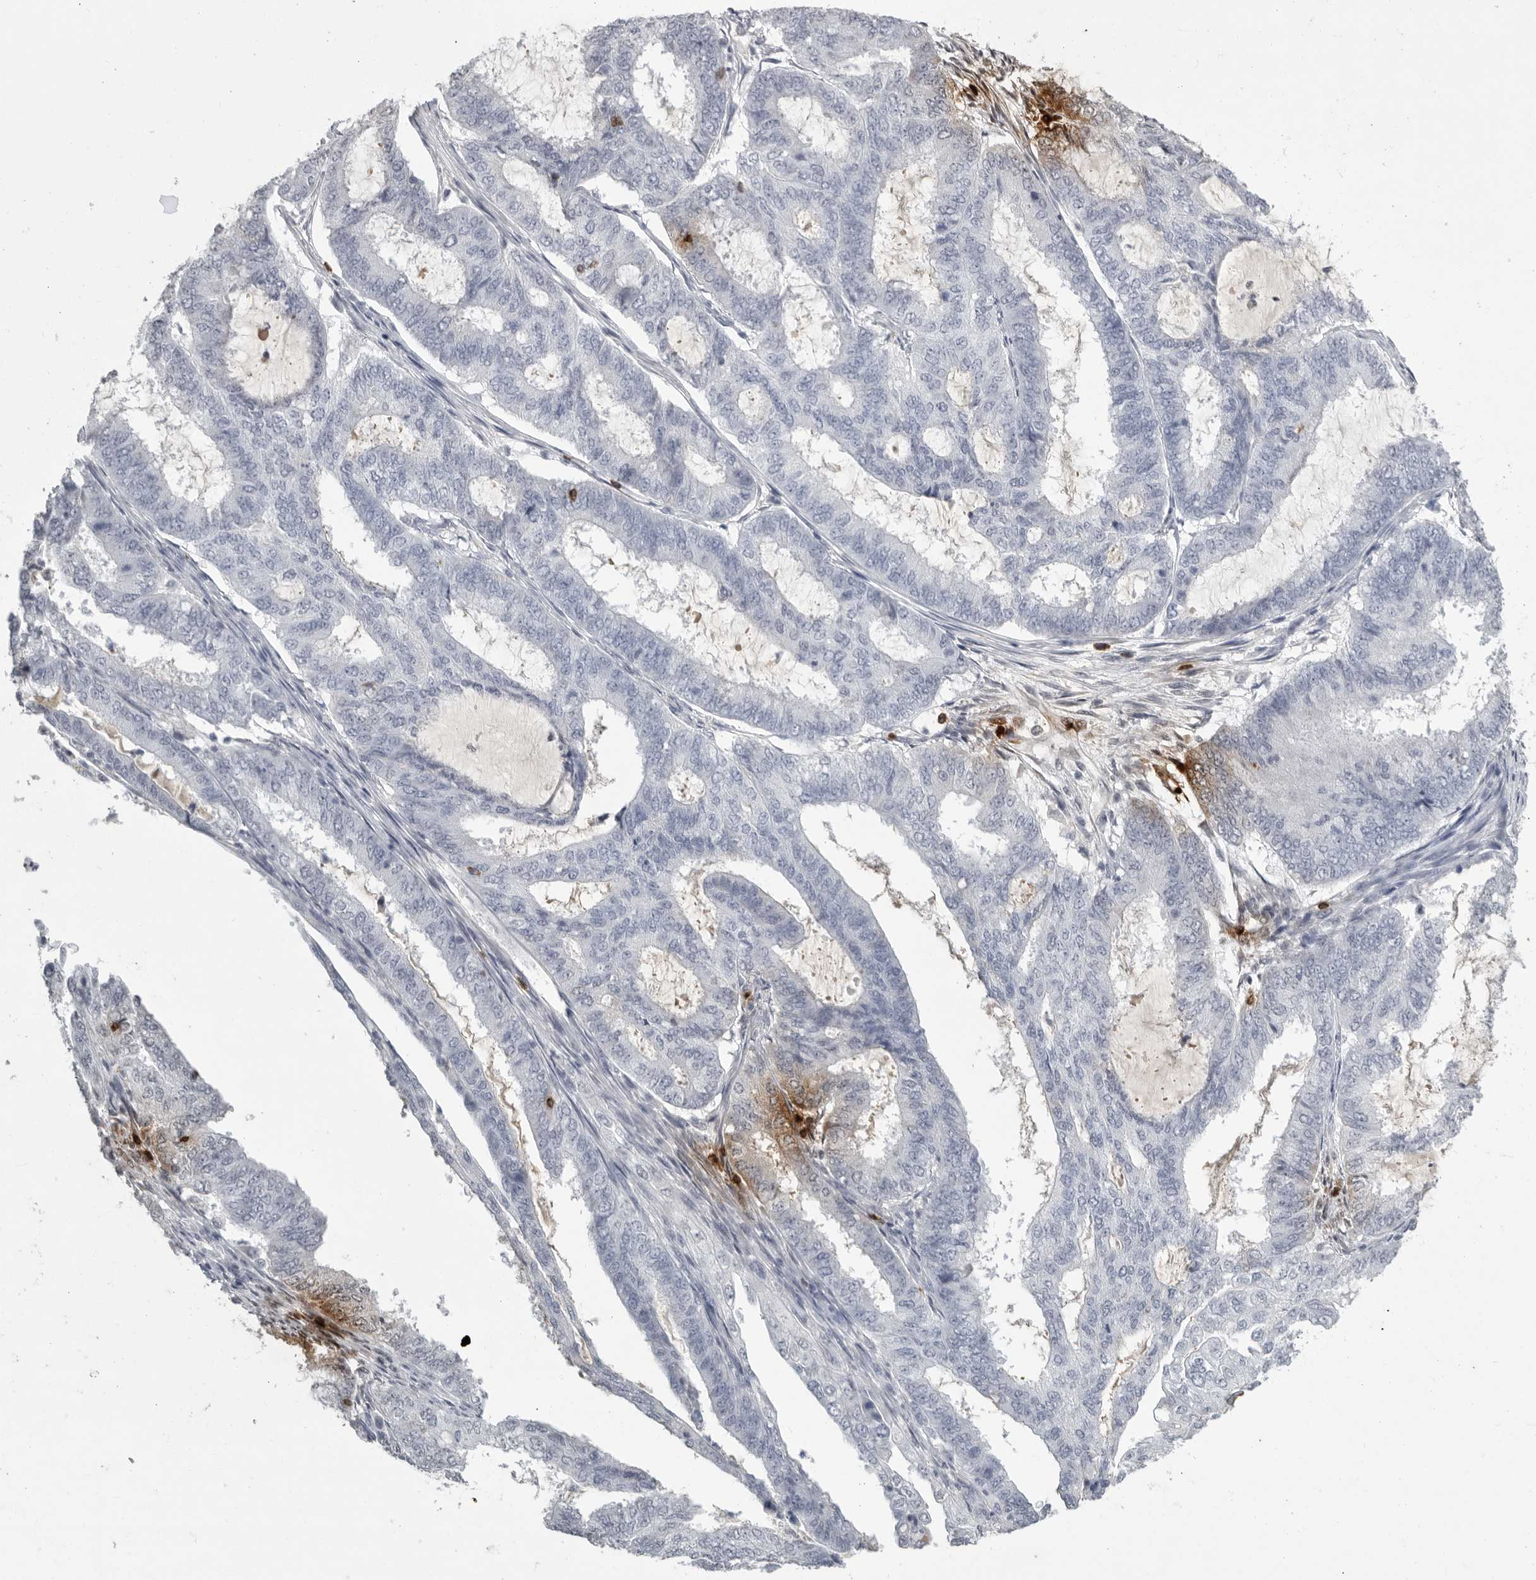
{"staining": {"intensity": "negative", "quantity": "none", "location": "none"}, "tissue": "endometrial cancer", "cell_type": "Tumor cells", "image_type": "cancer", "snomed": [{"axis": "morphology", "description": "Adenocarcinoma, NOS"}, {"axis": "topography", "description": "Endometrium"}], "caption": "IHC of human endometrial cancer displays no positivity in tumor cells. (Brightfield microscopy of DAB (3,3'-diaminobenzidine) immunohistochemistry at high magnification).", "gene": "GNLY", "patient": {"sex": "female", "age": 51}}